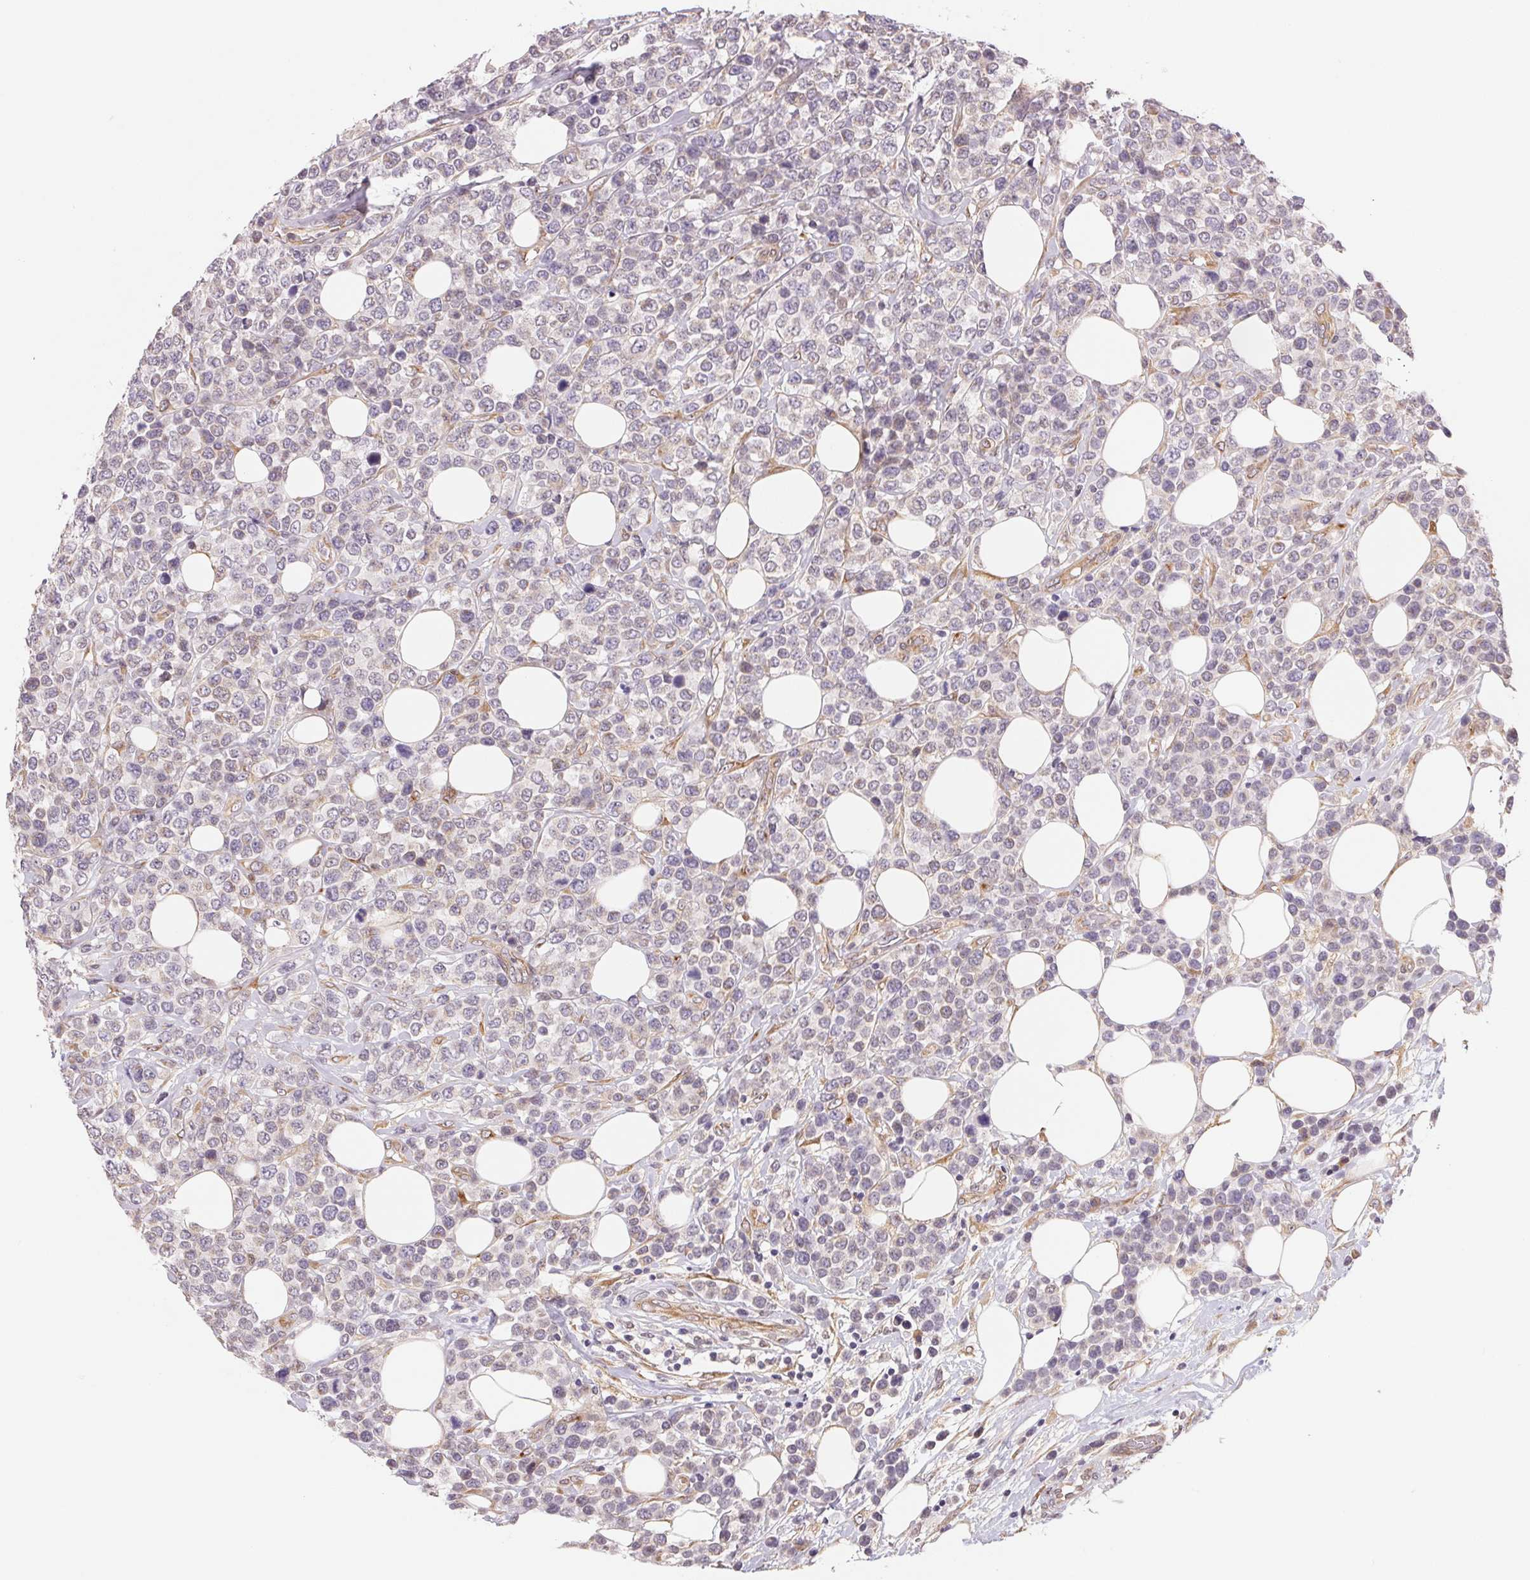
{"staining": {"intensity": "negative", "quantity": "none", "location": "none"}, "tissue": "lymphoma", "cell_type": "Tumor cells", "image_type": "cancer", "snomed": [{"axis": "morphology", "description": "Malignant lymphoma, non-Hodgkin's type, High grade"}, {"axis": "topography", "description": "Soft tissue"}], "caption": "Tumor cells are negative for brown protein staining in lymphoma.", "gene": "EI24", "patient": {"sex": "female", "age": 56}}